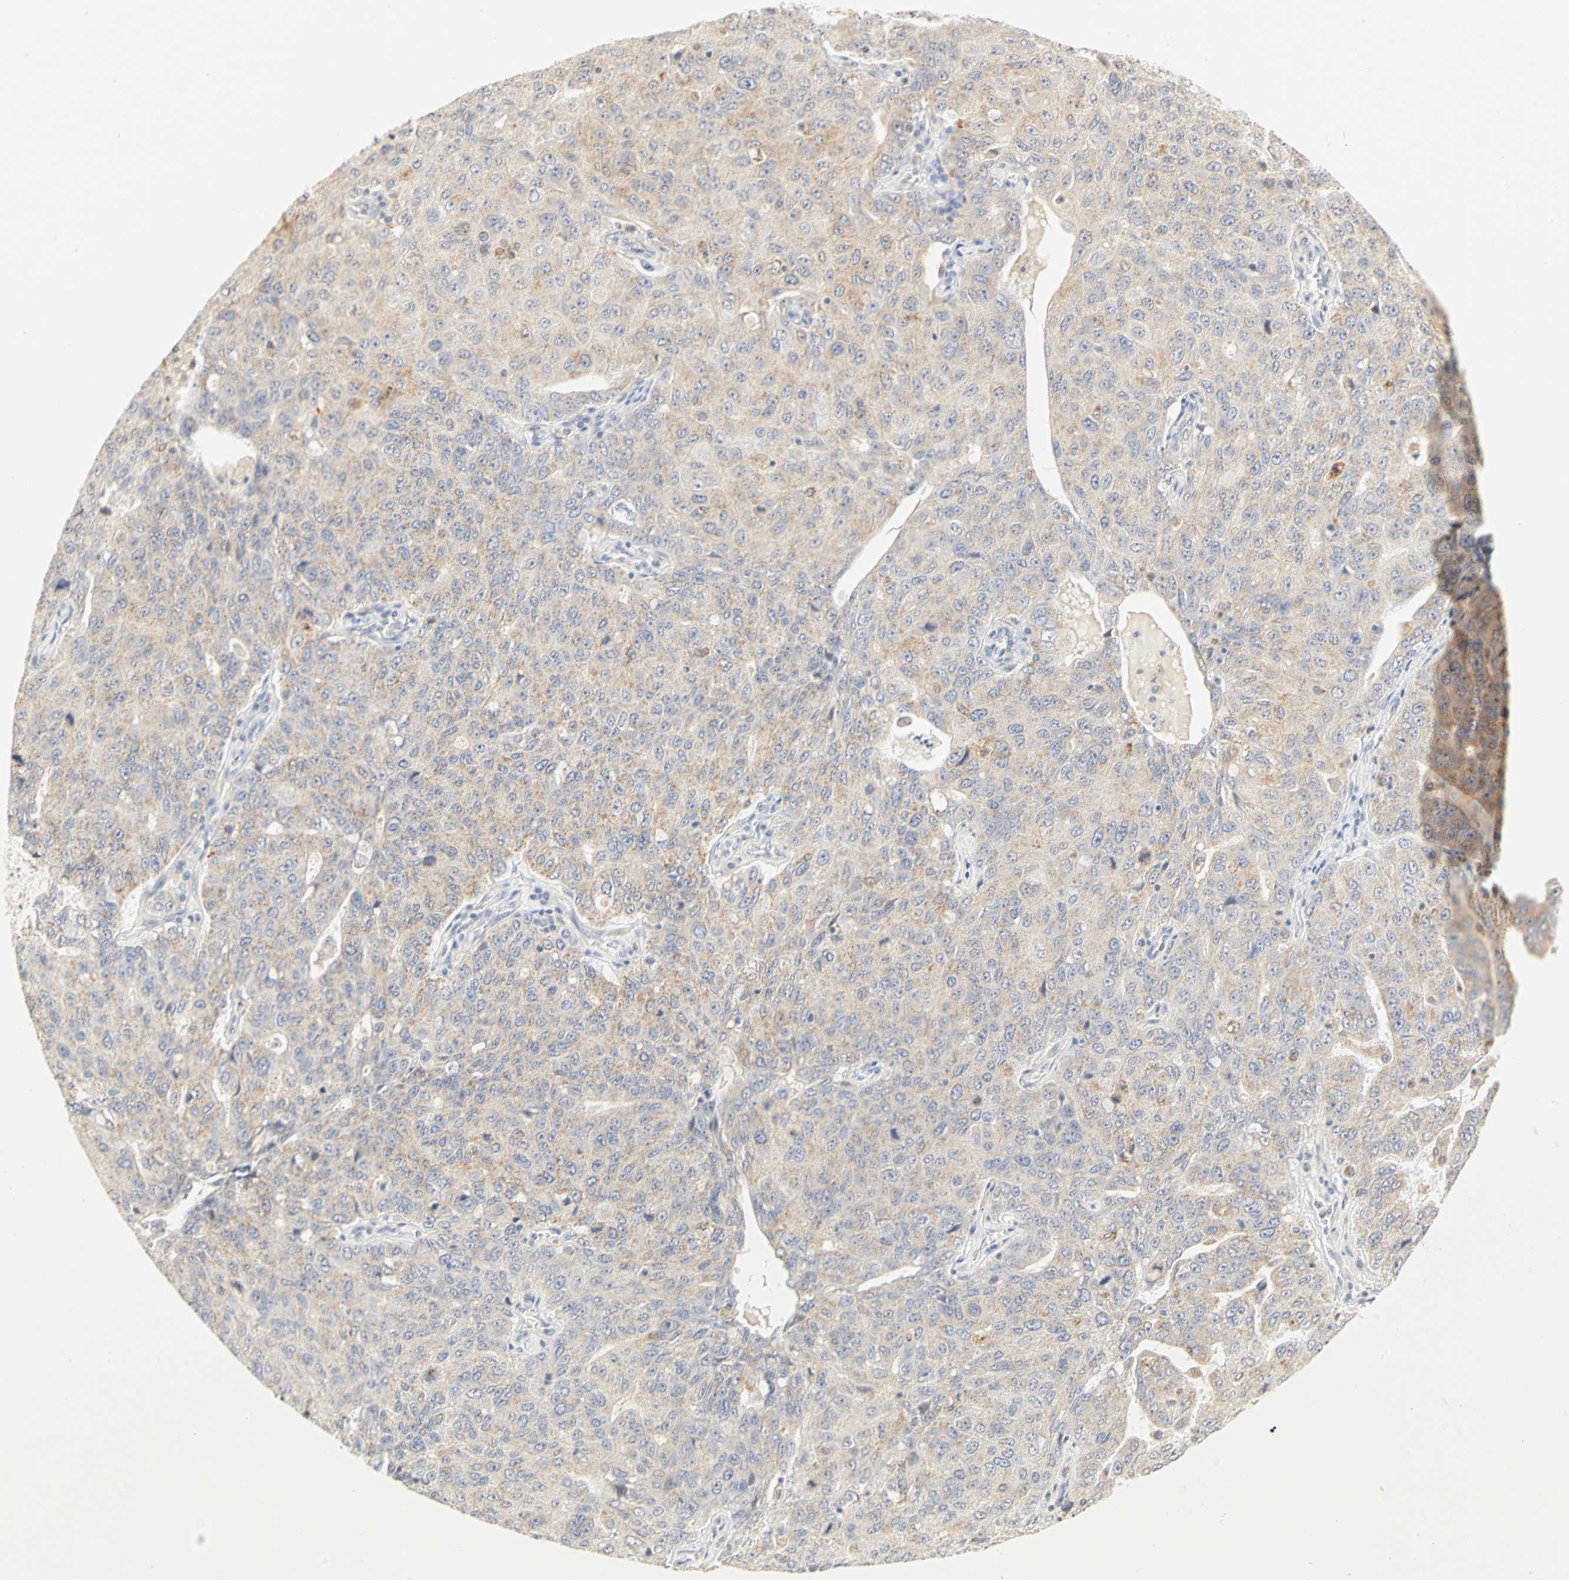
{"staining": {"intensity": "weak", "quantity": ">75%", "location": "cytoplasmic/membranous"}, "tissue": "ovarian cancer", "cell_type": "Tumor cells", "image_type": "cancer", "snomed": [{"axis": "morphology", "description": "Carcinoma, endometroid"}, {"axis": "topography", "description": "Ovary"}], "caption": "Immunohistochemical staining of ovarian cancer exhibits low levels of weak cytoplasmic/membranous protein positivity in about >75% of tumor cells.", "gene": "GNRH2", "patient": {"sex": "female", "age": 62}}